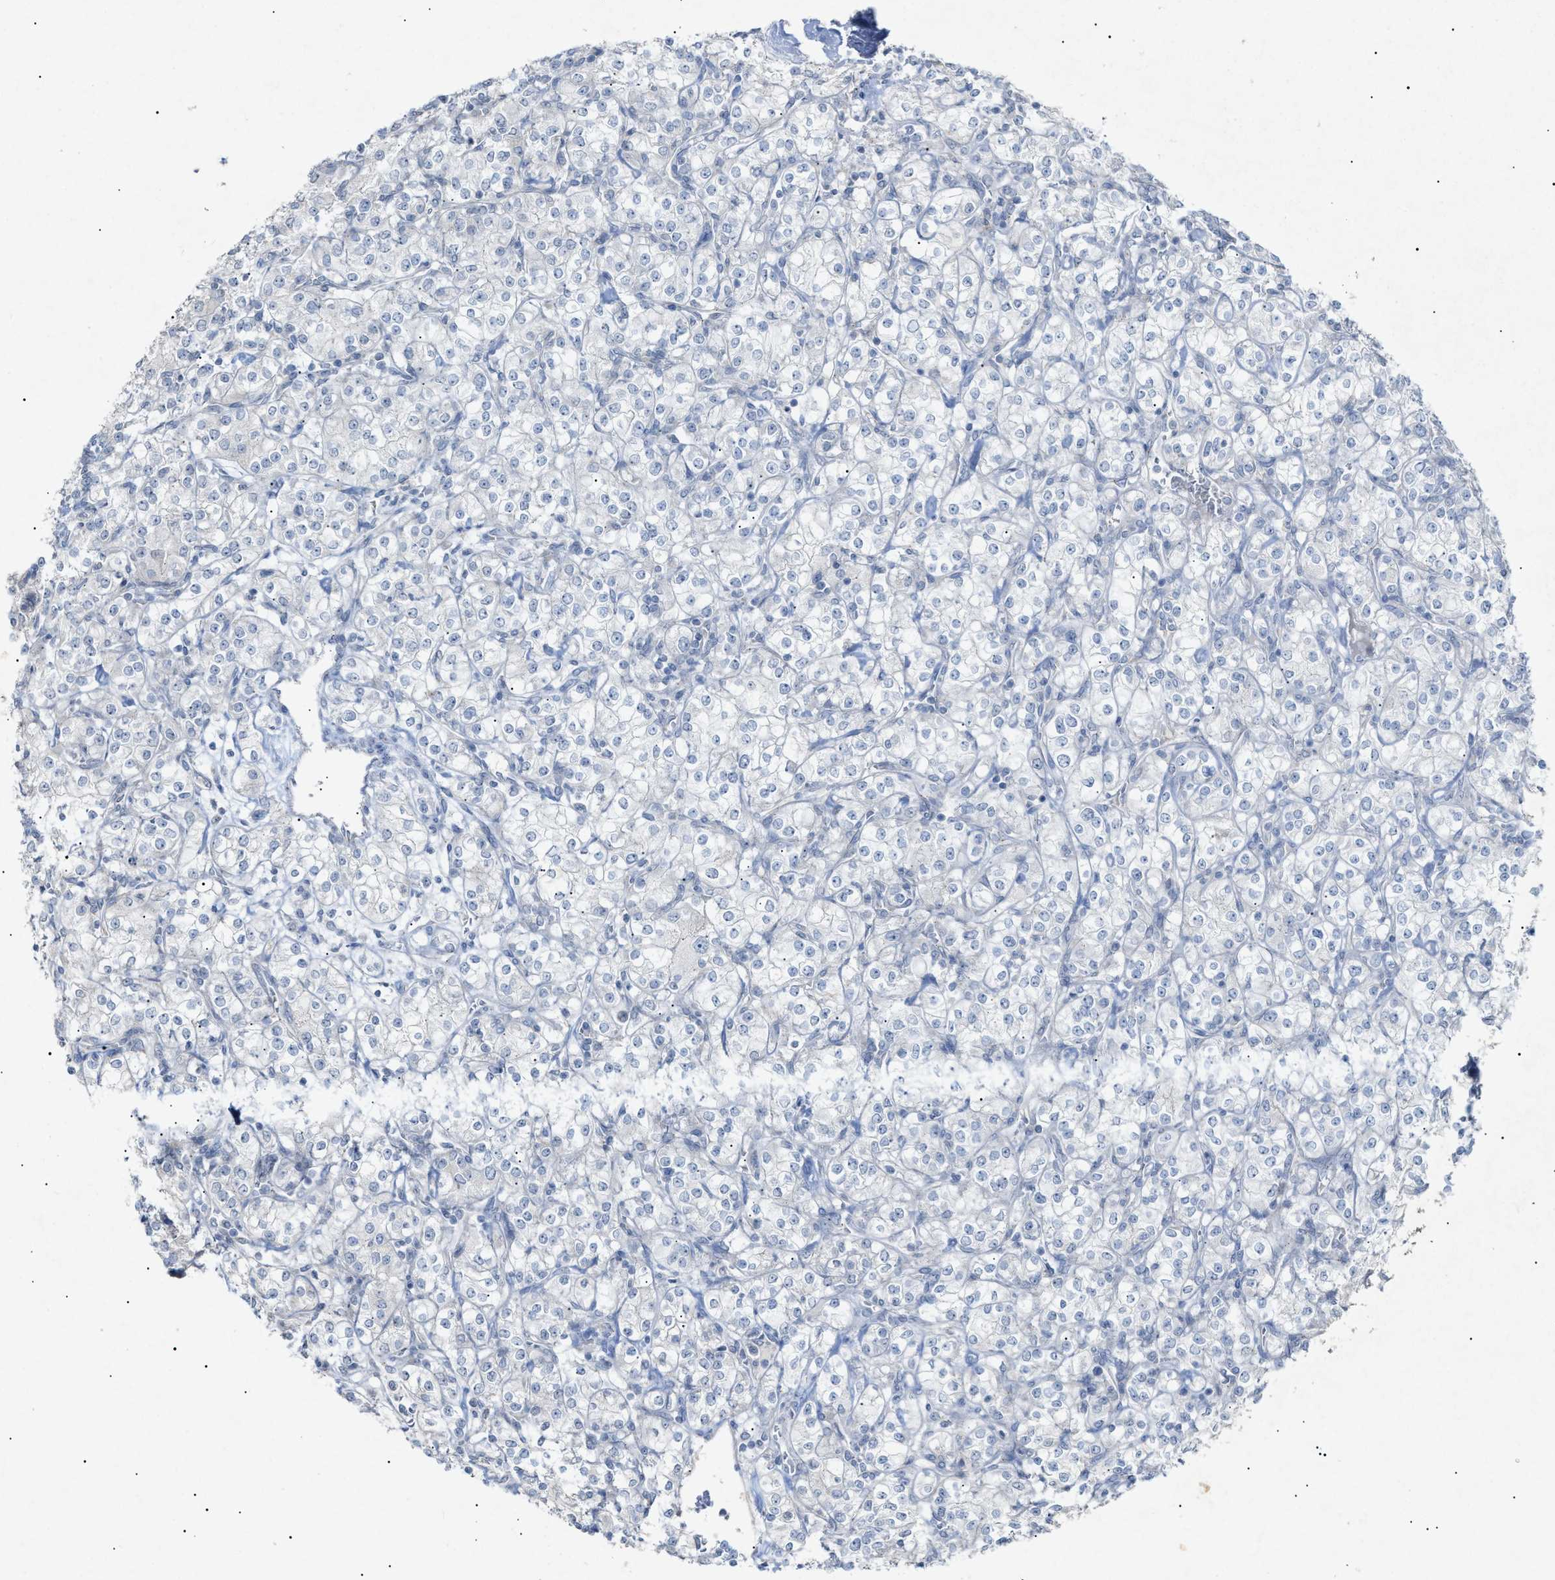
{"staining": {"intensity": "negative", "quantity": "none", "location": "none"}, "tissue": "renal cancer", "cell_type": "Tumor cells", "image_type": "cancer", "snomed": [{"axis": "morphology", "description": "Adenocarcinoma, NOS"}, {"axis": "topography", "description": "Kidney"}], "caption": "Immunohistochemical staining of human renal cancer (adenocarcinoma) exhibits no significant expression in tumor cells. (DAB immunohistochemistry (IHC) visualized using brightfield microscopy, high magnification).", "gene": "SLC25A31", "patient": {"sex": "male", "age": 77}}